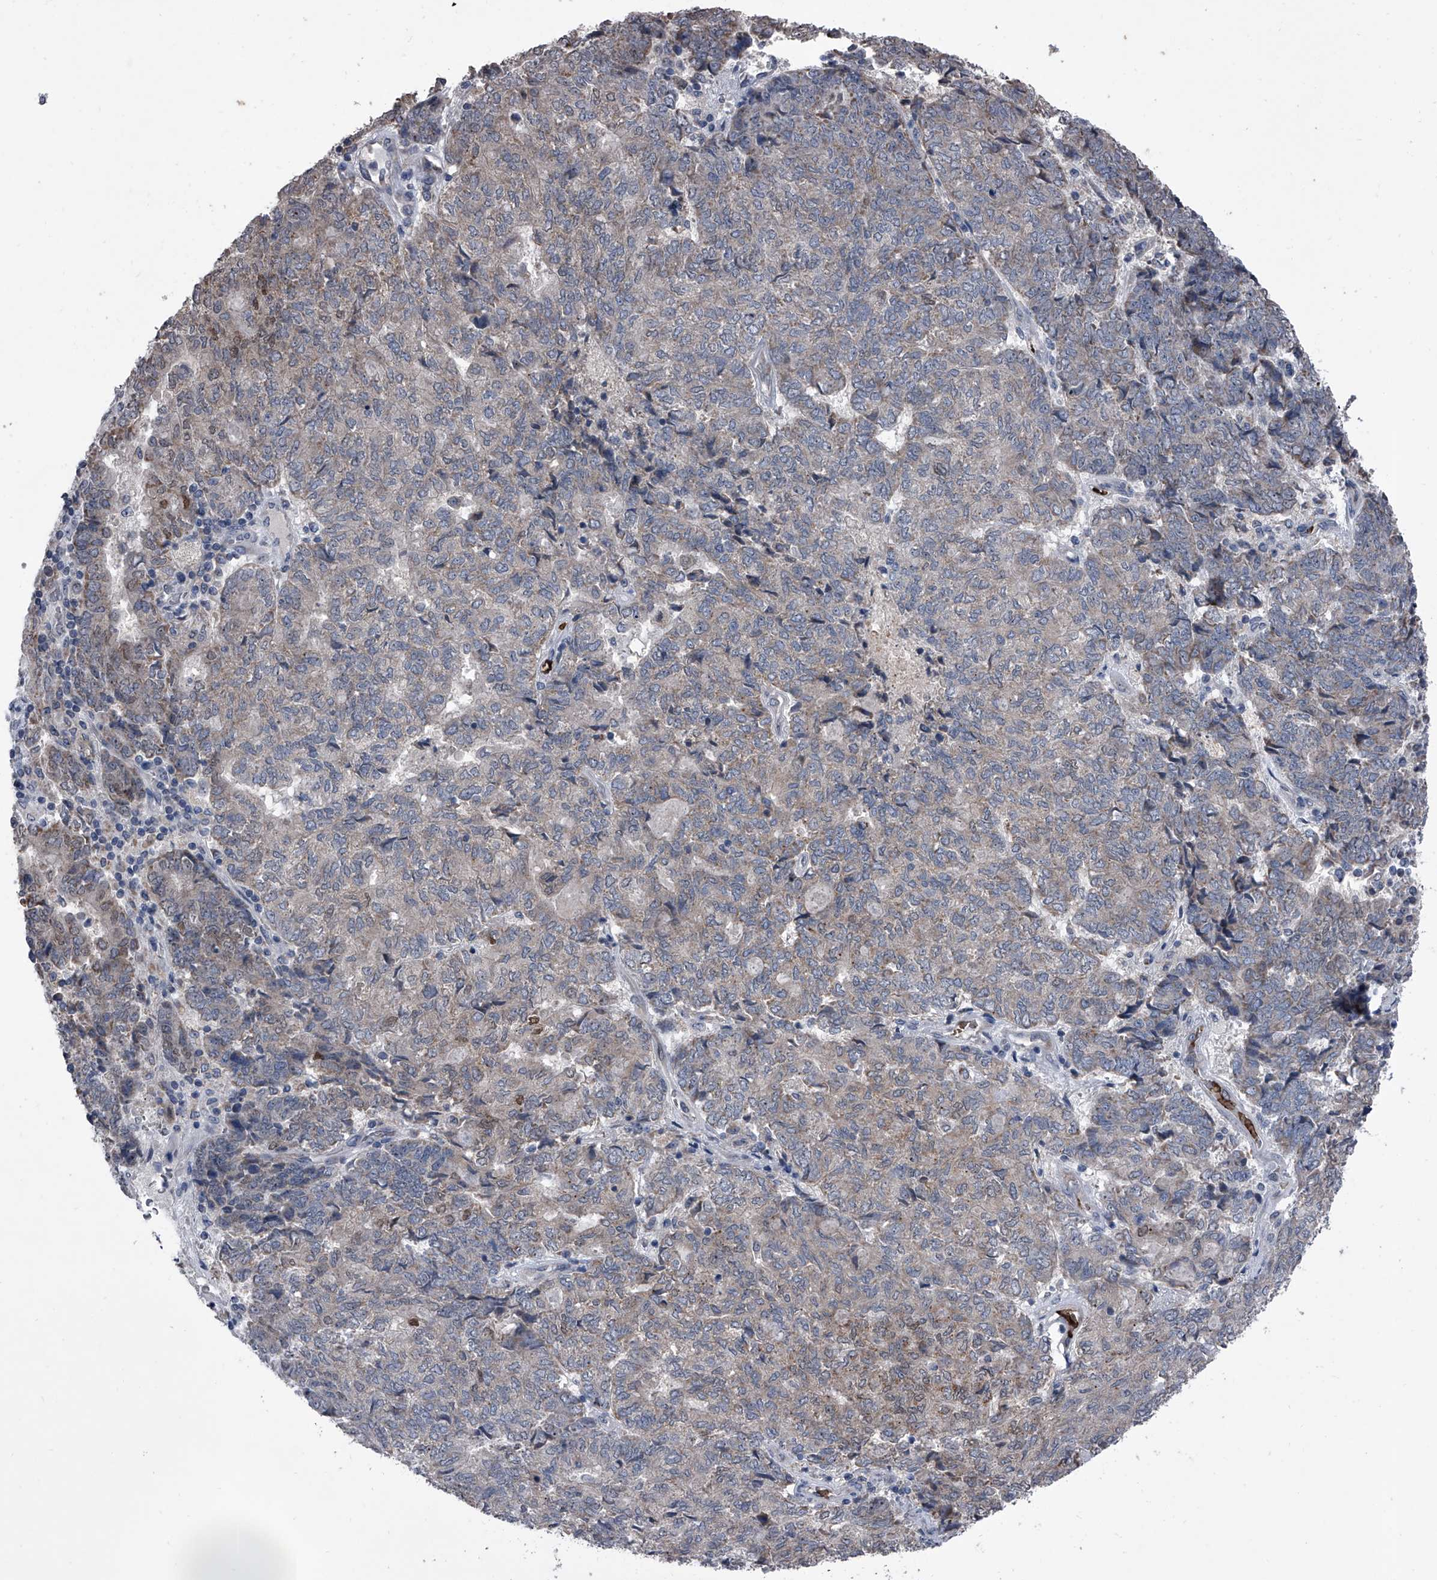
{"staining": {"intensity": "weak", "quantity": "<25%", "location": "cytoplasmic/membranous,nuclear"}, "tissue": "endometrial cancer", "cell_type": "Tumor cells", "image_type": "cancer", "snomed": [{"axis": "morphology", "description": "Adenocarcinoma, NOS"}, {"axis": "topography", "description": "Endometrium"}], "caption": "Immunohistochemistry histopathology image of neoplastic tissue: human endometrial adenocarcinoma stained with DAB (3,3'-diaminobenzidine) shows no significant protein positivity in tumor cells.", "gene": "CEP85L", "patient": {"sex": "female", "age": 80}}